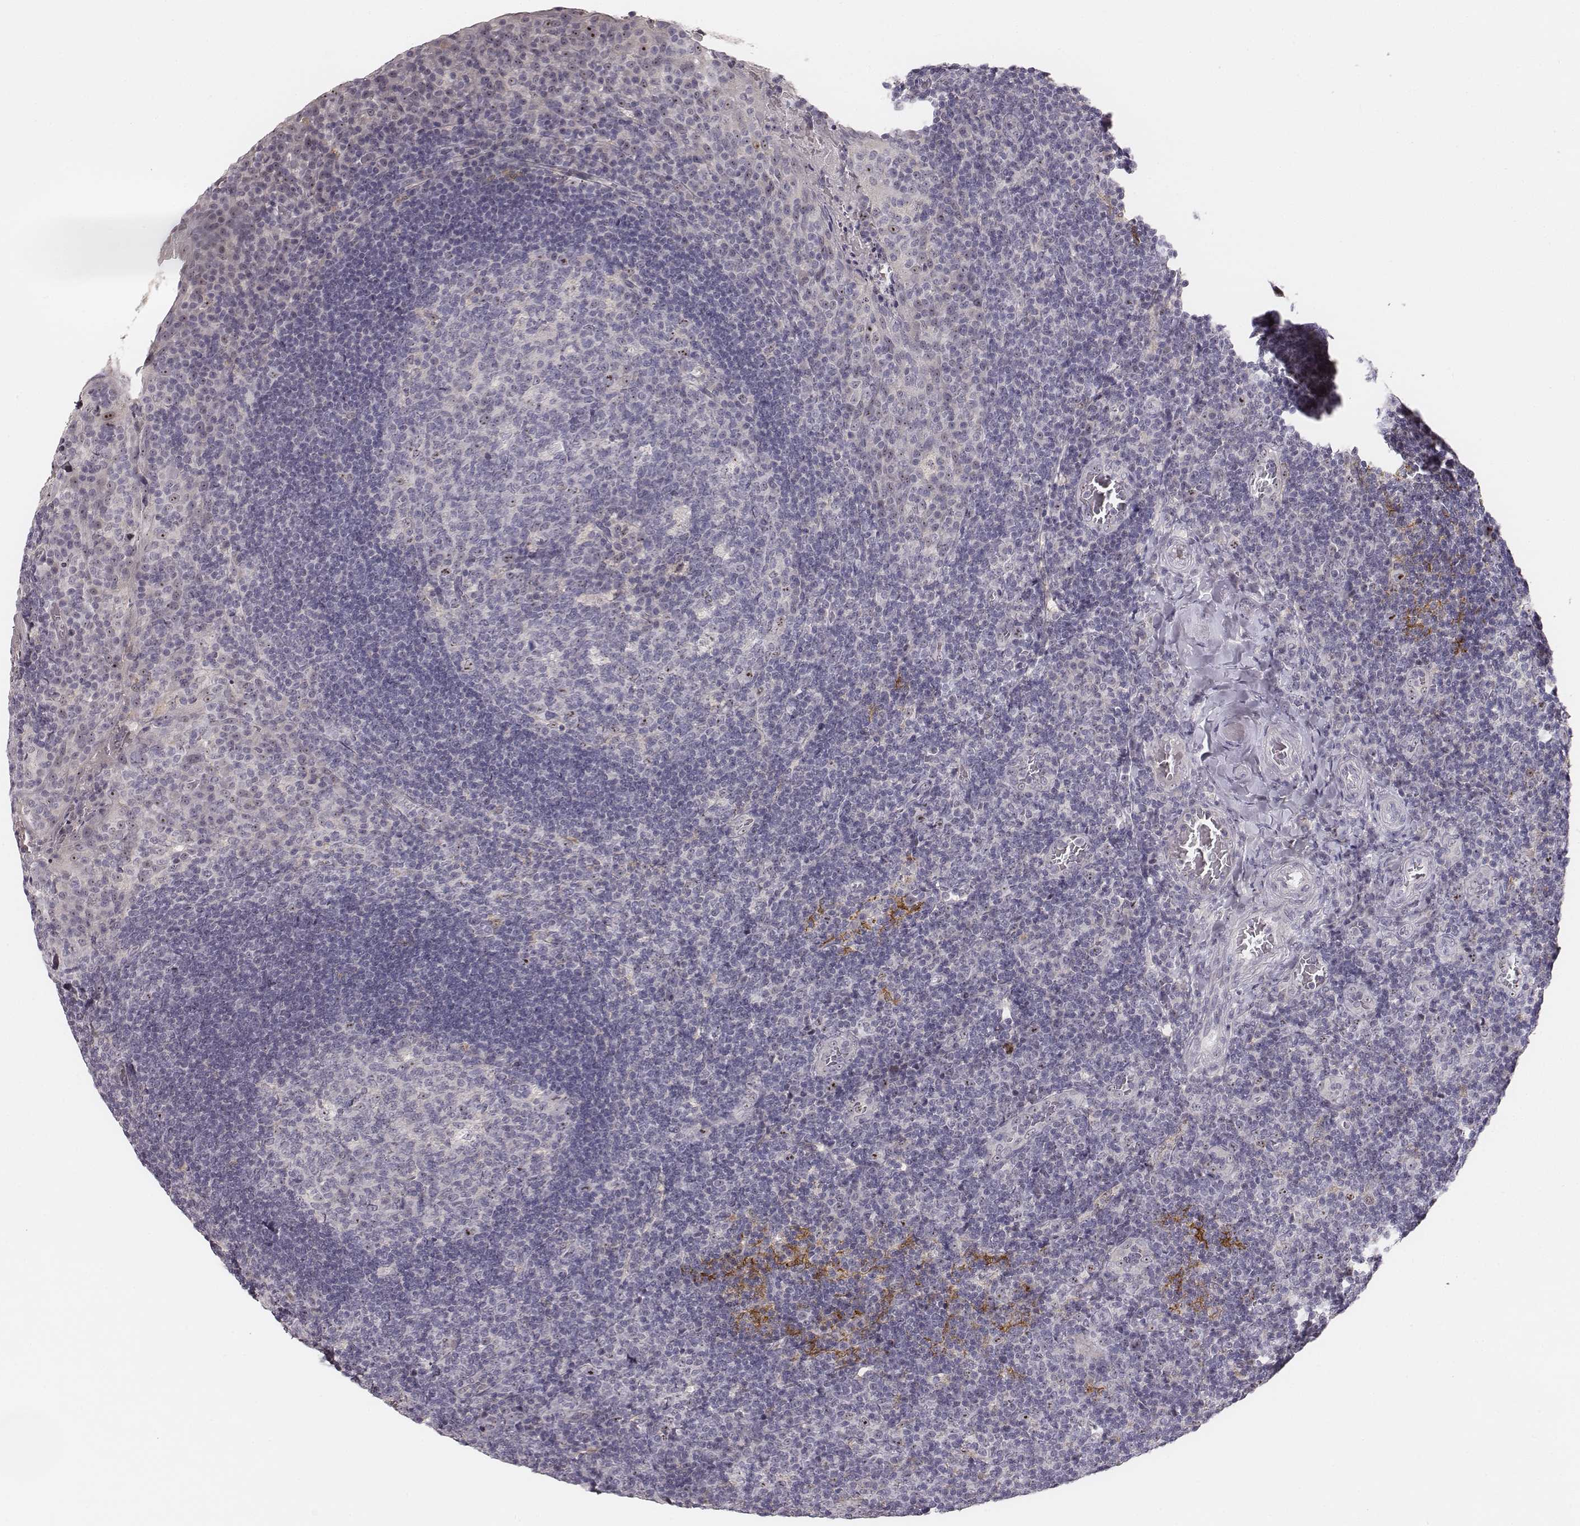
{"staining": {"intensity": "moderate", "quantity": "25%-75%", "location": "nuclear"}, "tissue": "tonsil", "cell_type": "Germinal center cells", "image_type": "normal", "snomed": [{"axis": "morphology", "description": "Normal tissue, NOS"}, {"axis": "topography", "description": "Tonsil"}], "caption": "Immunohistochemical staining of unremarkable human tonsil exhibits 25%-75% levels of moderate nuclear protein staining in about 25%-75% of germinal center cells. (Brightfield microscopy of DAB IHC at high magnification).", "gene": "NIFK", "patient": {"sex": "male", "age": 17}}